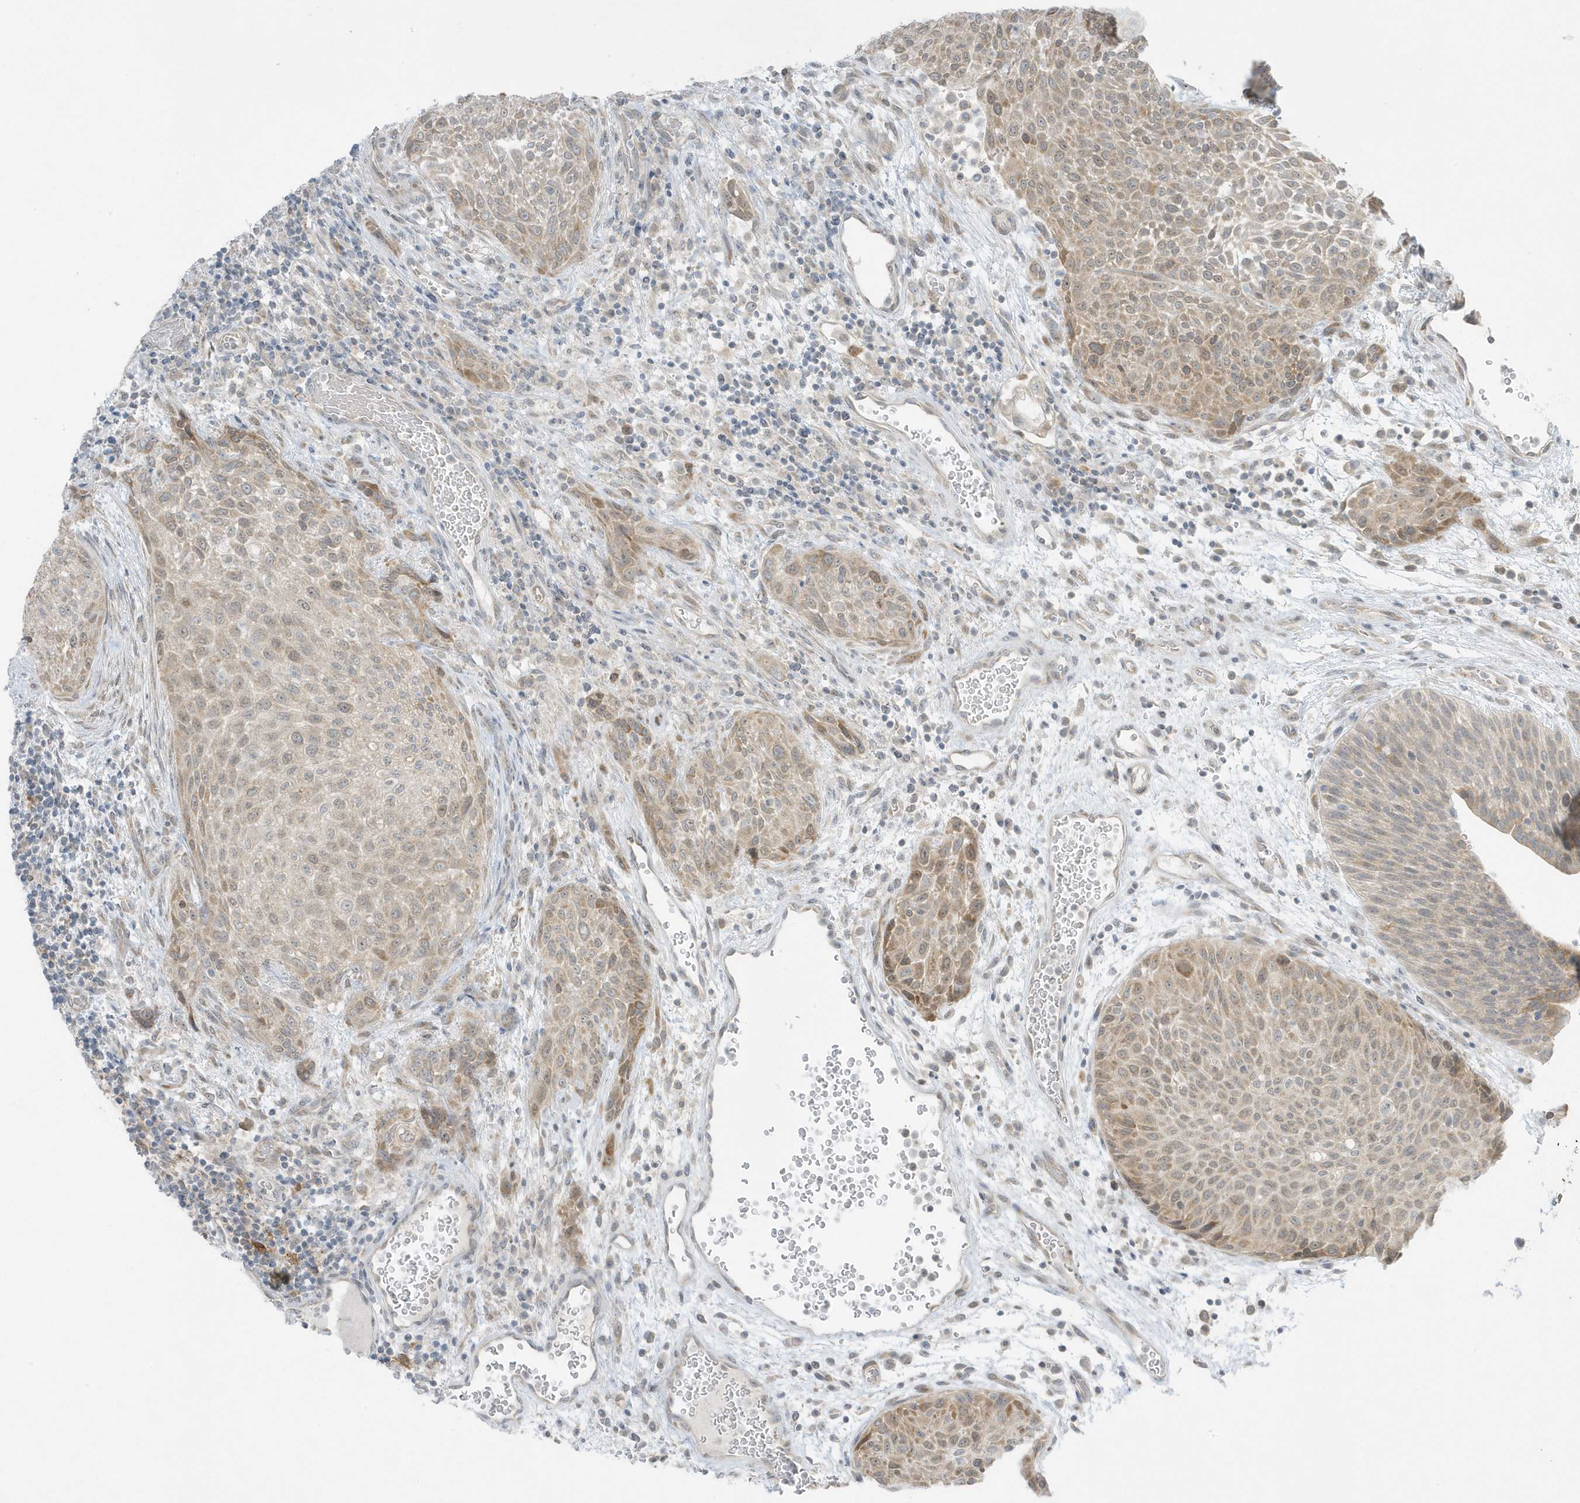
{"staining": {"intensity": "moderate", "quantity": "25%-75%", "location": "cytoplasmic/membranous"}, "tissue": "urothelial cancer", "cell_type": "Tumor cells", "image_type": "cancer", "snomed": [{"axis": "morphology", "description": "Urothelial carcinoma, High grade"}, {"axis": "topography", "description": "Urinary bladder"}], "caption": "IHC (DAB (3,3'-diaminobenzidine)) staining of urothelial cancer demonstrates moderate cytoplasmic/membranous protein positivity in about 25%-75% of tumor cells.", "gene": "SCN3A", "patient": {"sex": "male", "age": 35}}